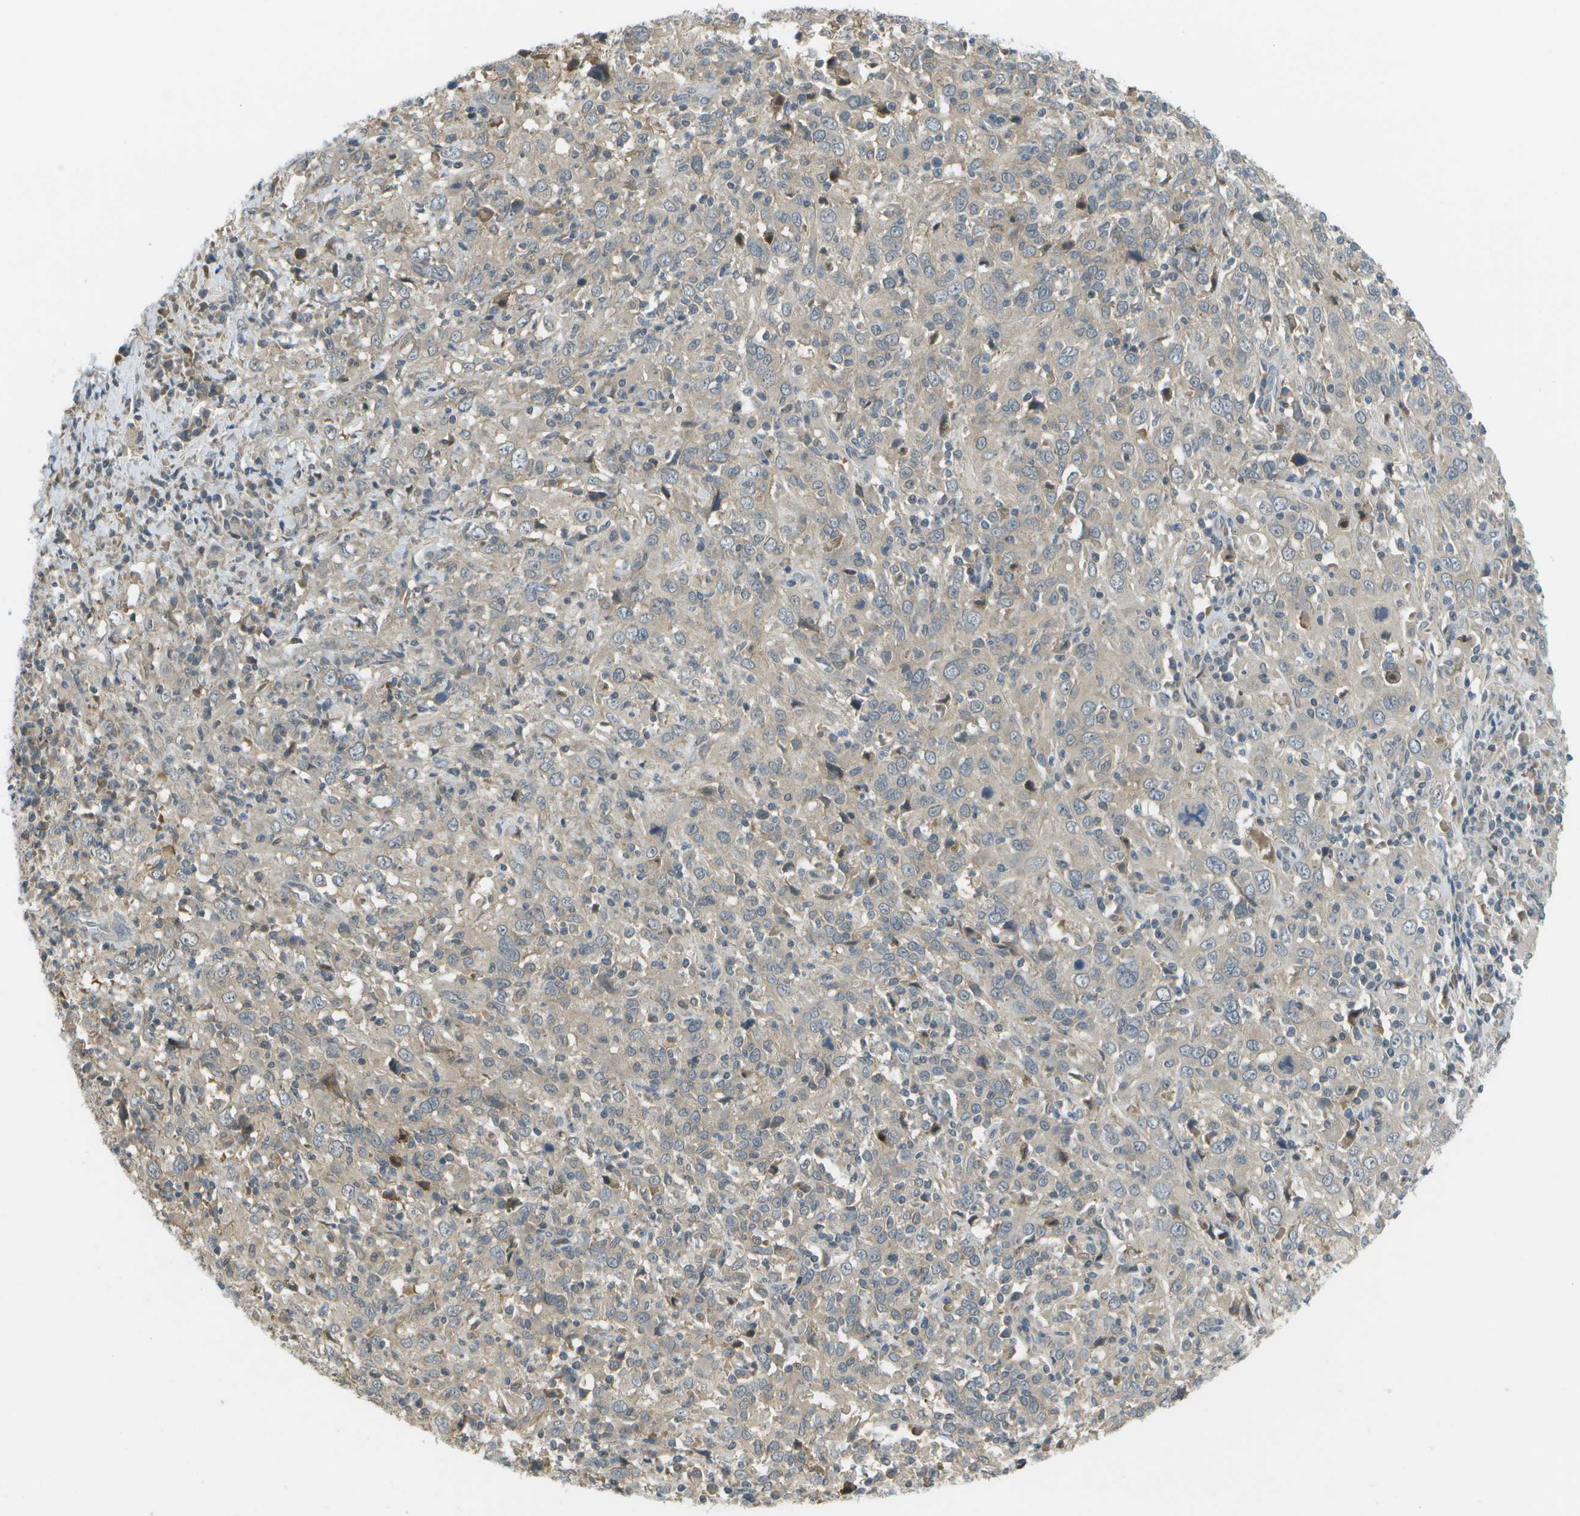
{"staining": {"intensity": "negative", "quantity": "none", "location": "none"}, "tissue": "cervical cancer", "cell_type": "Tumor cells", "image_type": "cancer", "snomed": [{"axis": "morphology", "description": "Squamous cell carcinoma, NOS"}, {"axis": "topography", "description": "Cervix"}], "caption": "This is a micrograph of immunohistochemistry (IHC) staining of cervical squamous cell carcinoma, which shows no staining in tumor cells.", "gene": "WNK2", "patient": {"sex": "female", "age": 46}}